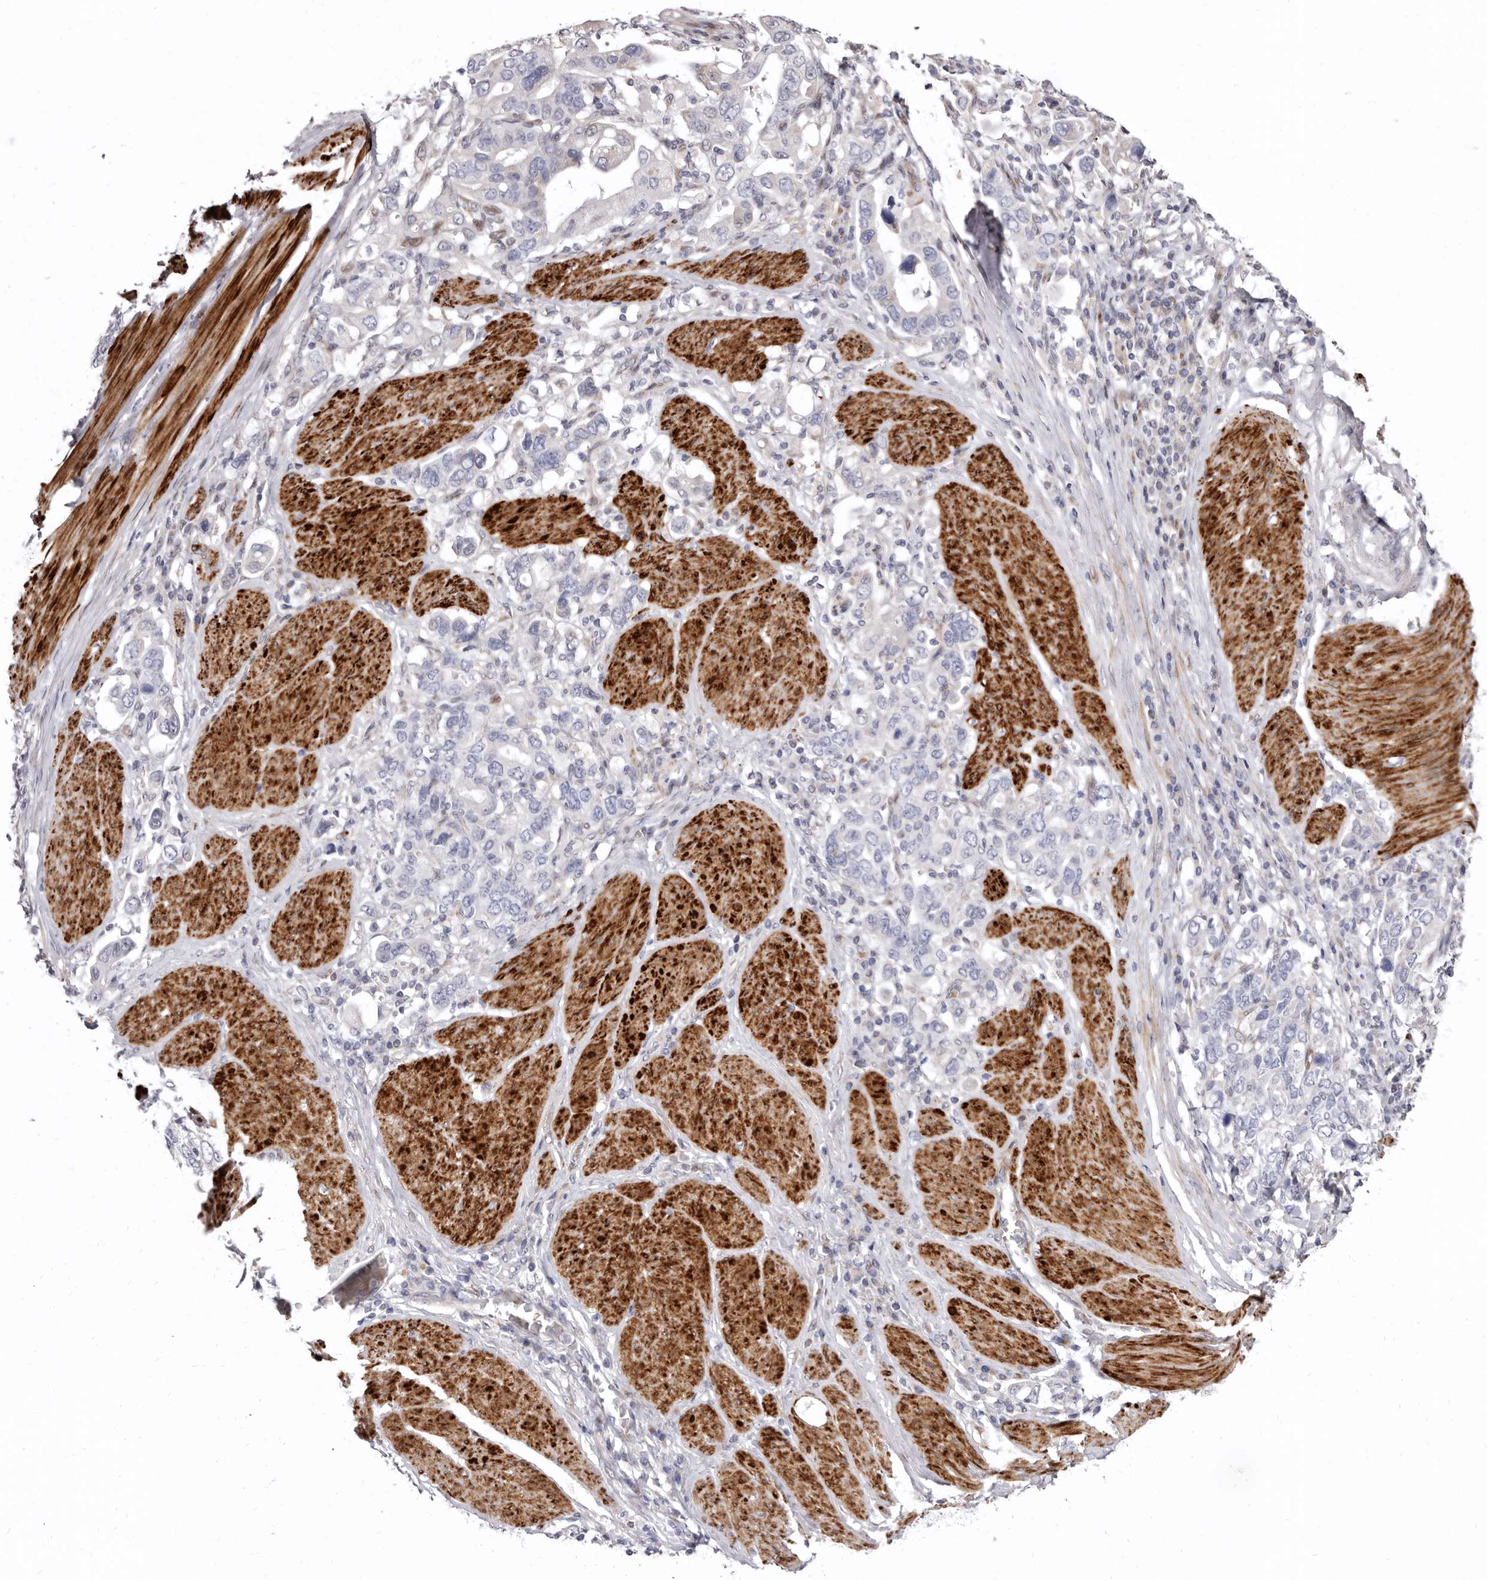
{"staining": {"intensity": "negative", "quantity": "none", "location": "none"}, "tissue": "stomach cancer", "cell_type": "Tumor cells", "image_type": "cancer", "snomed": [{"axis": "morphology", "description": "Adenocarcinoma, NOS"}, {"axis": "topography", "description": "Stomach, upper"}], "caption": "Adenocarcinoma (stomach) was stained to show a protein in brown. There is no significant expression in tumor cells.", "gene": "AIDA", "patient": {"sex": "male", "age": 62}}